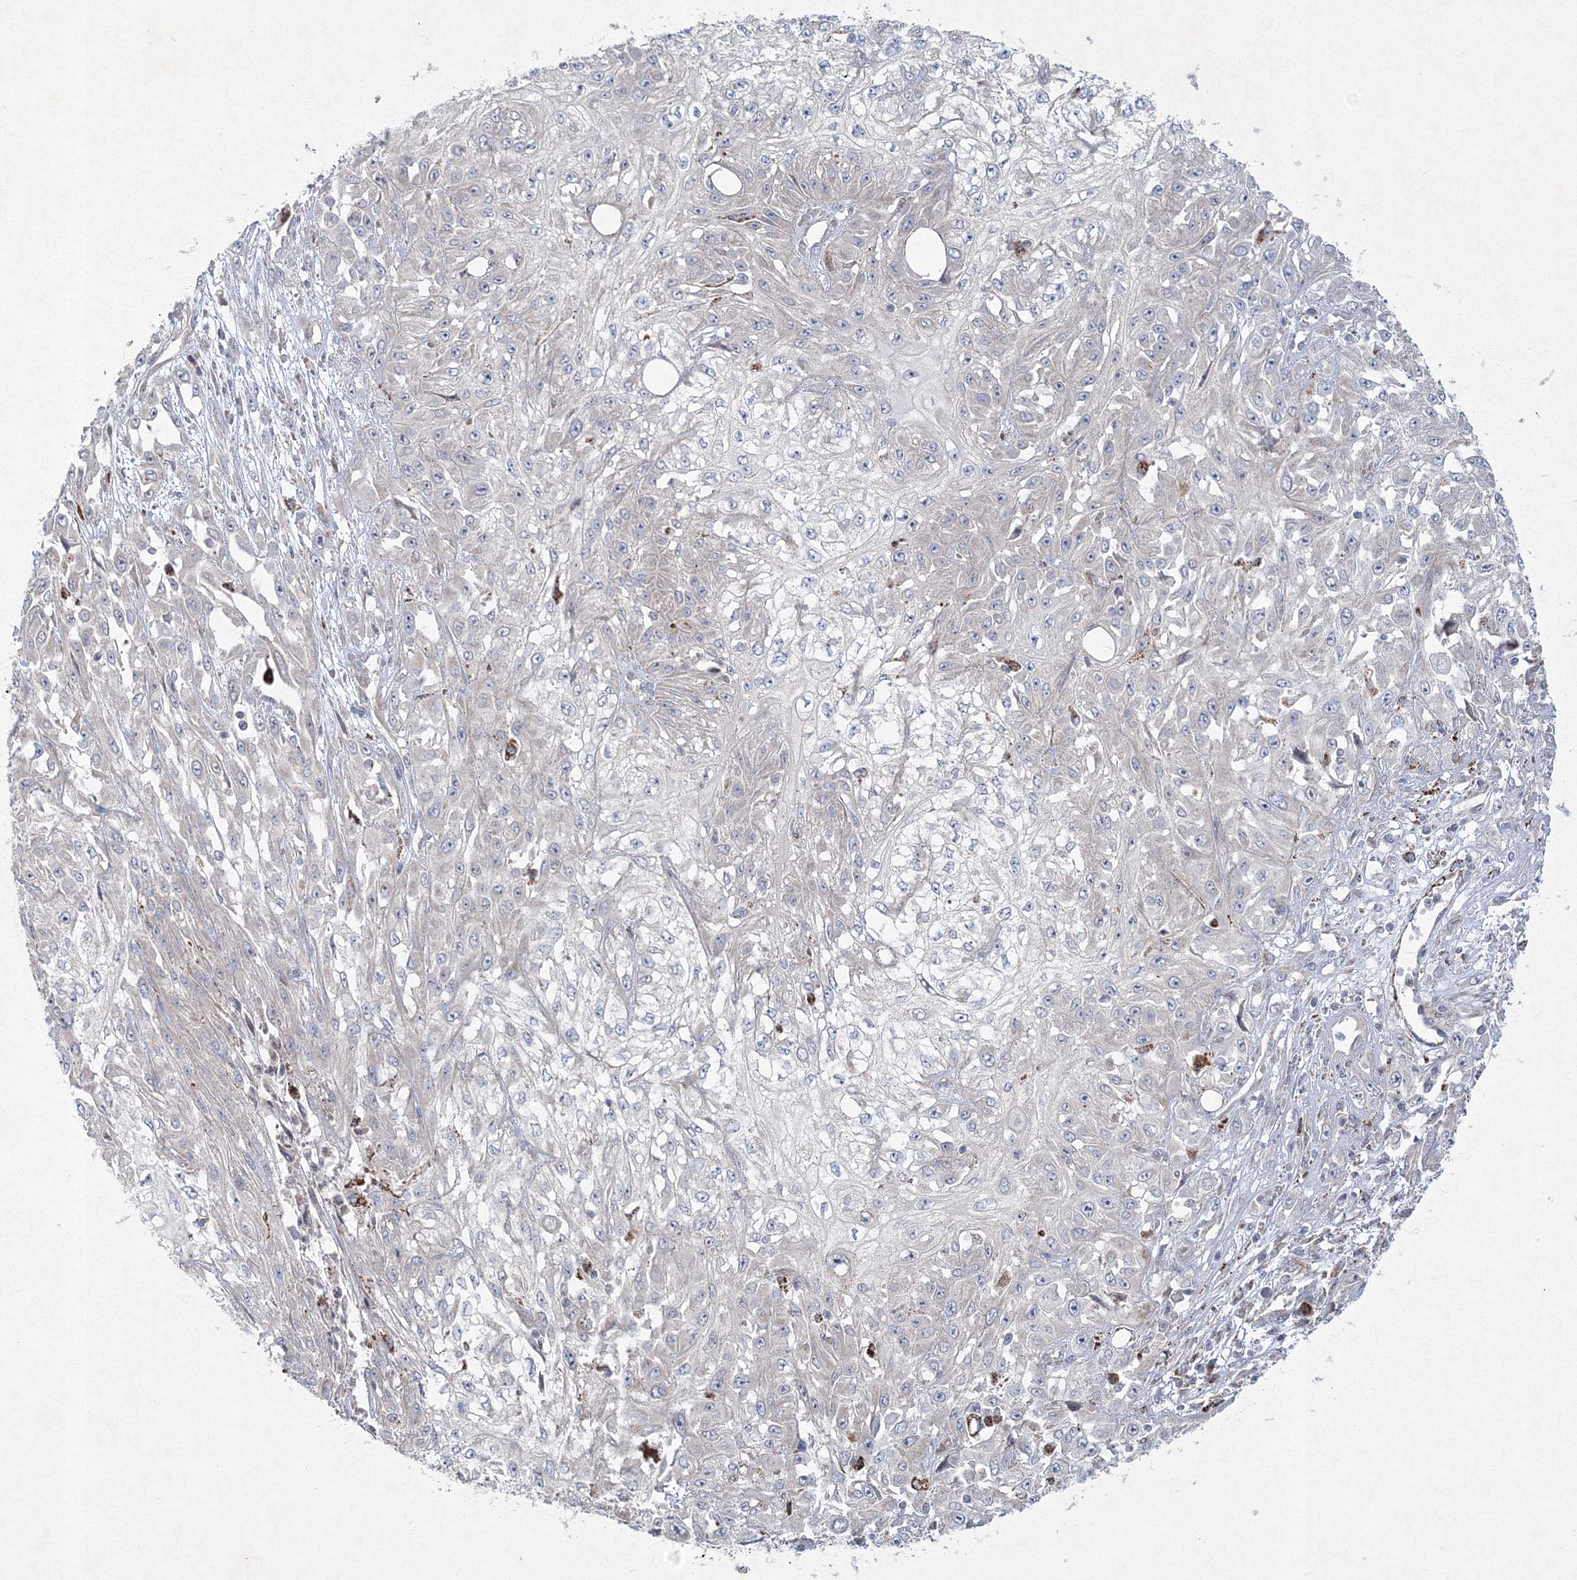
{"staining": {"intensity": "negative", "quantity": "none", "location": "none"}, "tissue": "skin cancer", "cell_type": "Tumor cells", "image_type": "cancer", "snomed": [{"axis": "morphology", "description": "Squamous cell carcinoma, NOS"}, {"axis": "morphology", "description": "Squamous cell carcinoma, metastatic, NOS"}, {"axis": "topography", "description": "Skin"}, {"axis": "topography", "description": "Lymph node"}], "caption": "Protein analysis of skin cancer (metastatic squamous cell carcinoma) reveals no significant expression in tumor cells.", "gene": "WDR49", "patient": {"sex": "male", "age": 75}}